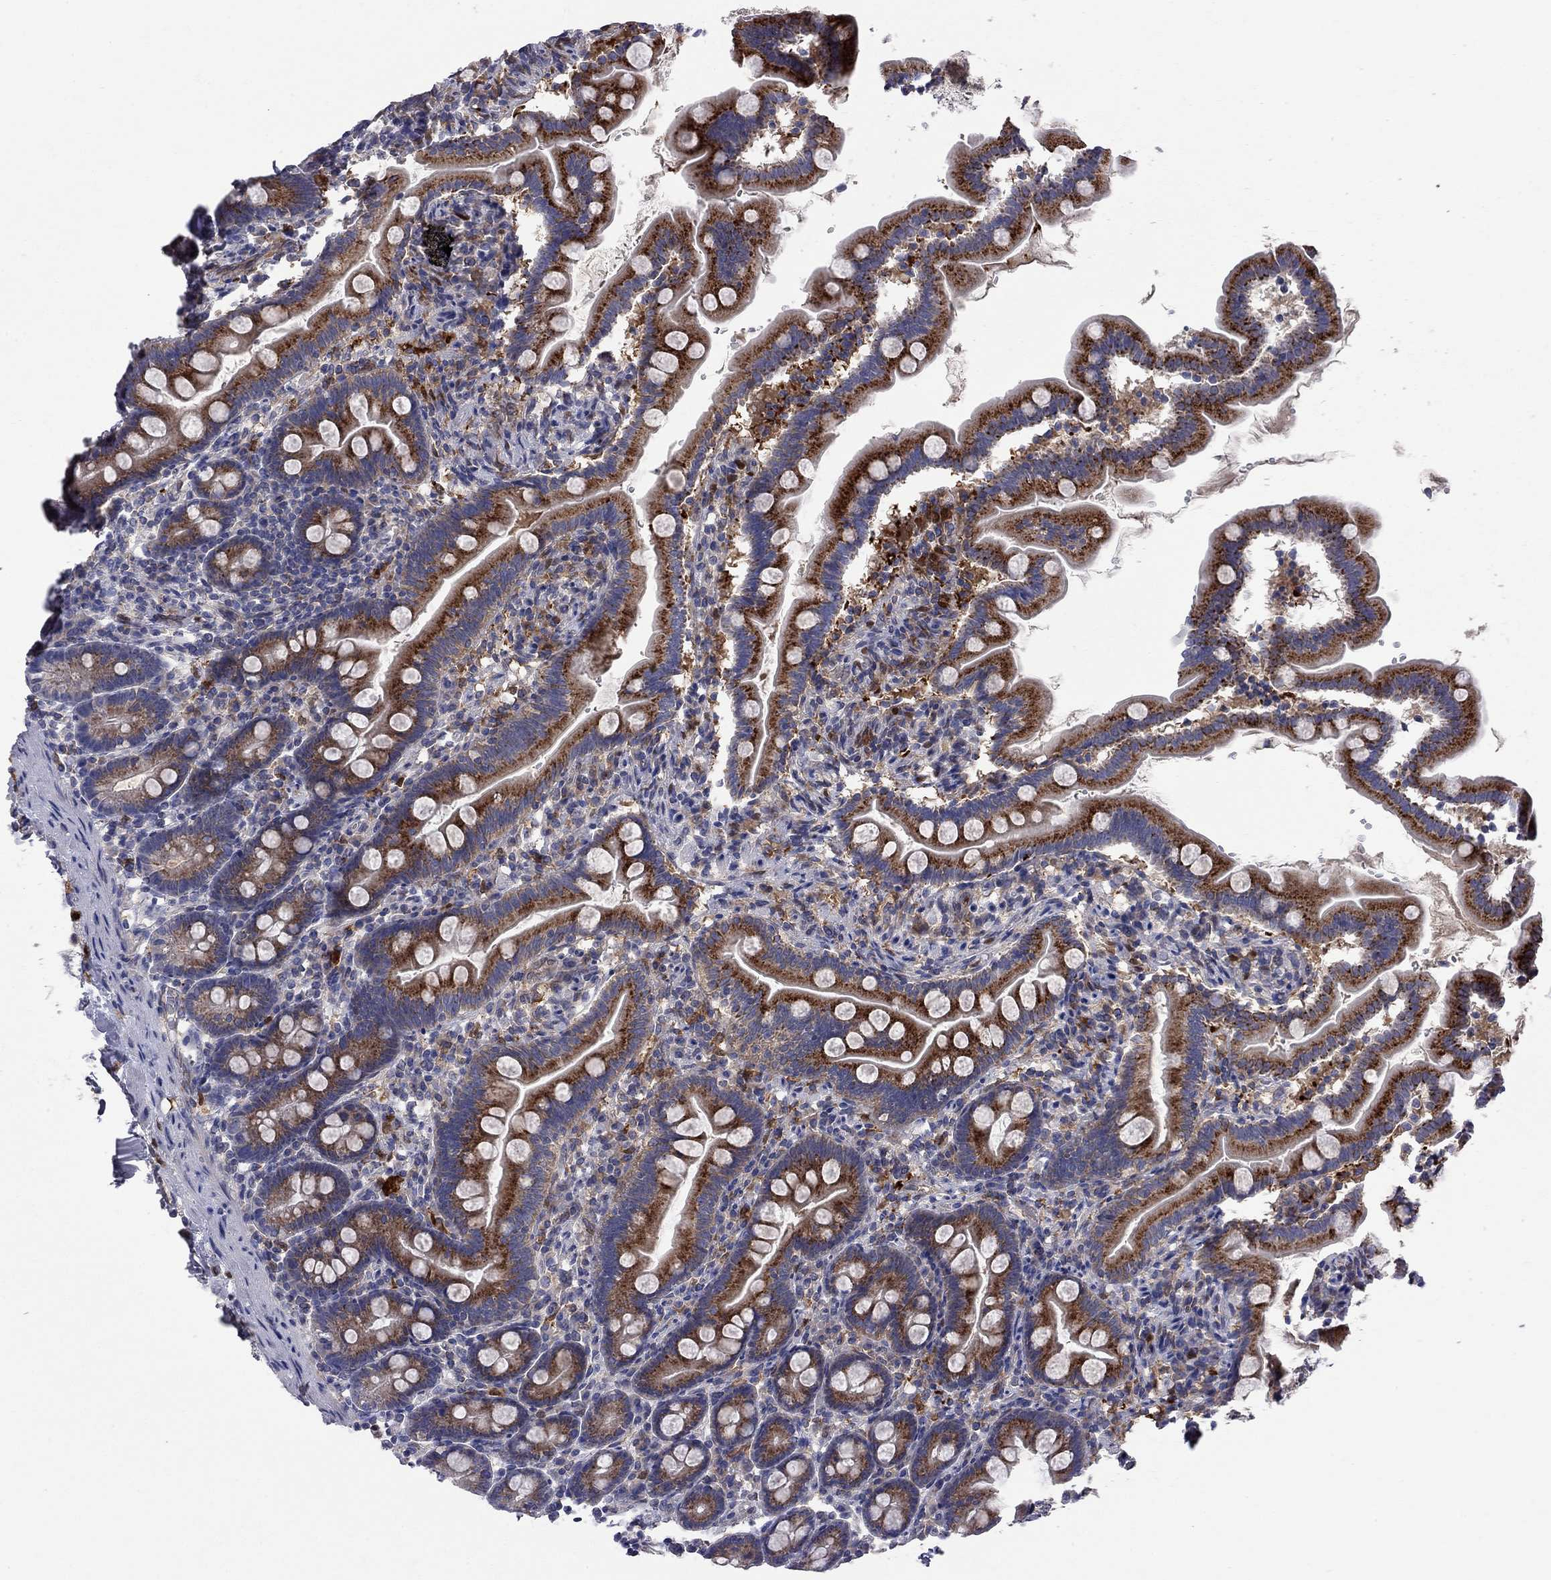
{"staining": {"intensity": "strong", "quantity": ">75%", "location": "cytoplasmic/membranous"}, "tissue": "small intestine", "cell_type": "Glandular cells", "image_type": "normal", "snomed": [{"axis": "morphology", "description": "Normal tissue, NOS"}, {"axis": "topography", "description": "Small intestine"}], "caption": "IHC of unremarkable human small intestine displays high levels of strong cytoplasmic/membranous positivity in approximately >75% of glandular cells.", "gene": "MTHFR", "patient": {"sex": "female", "age": 44}}